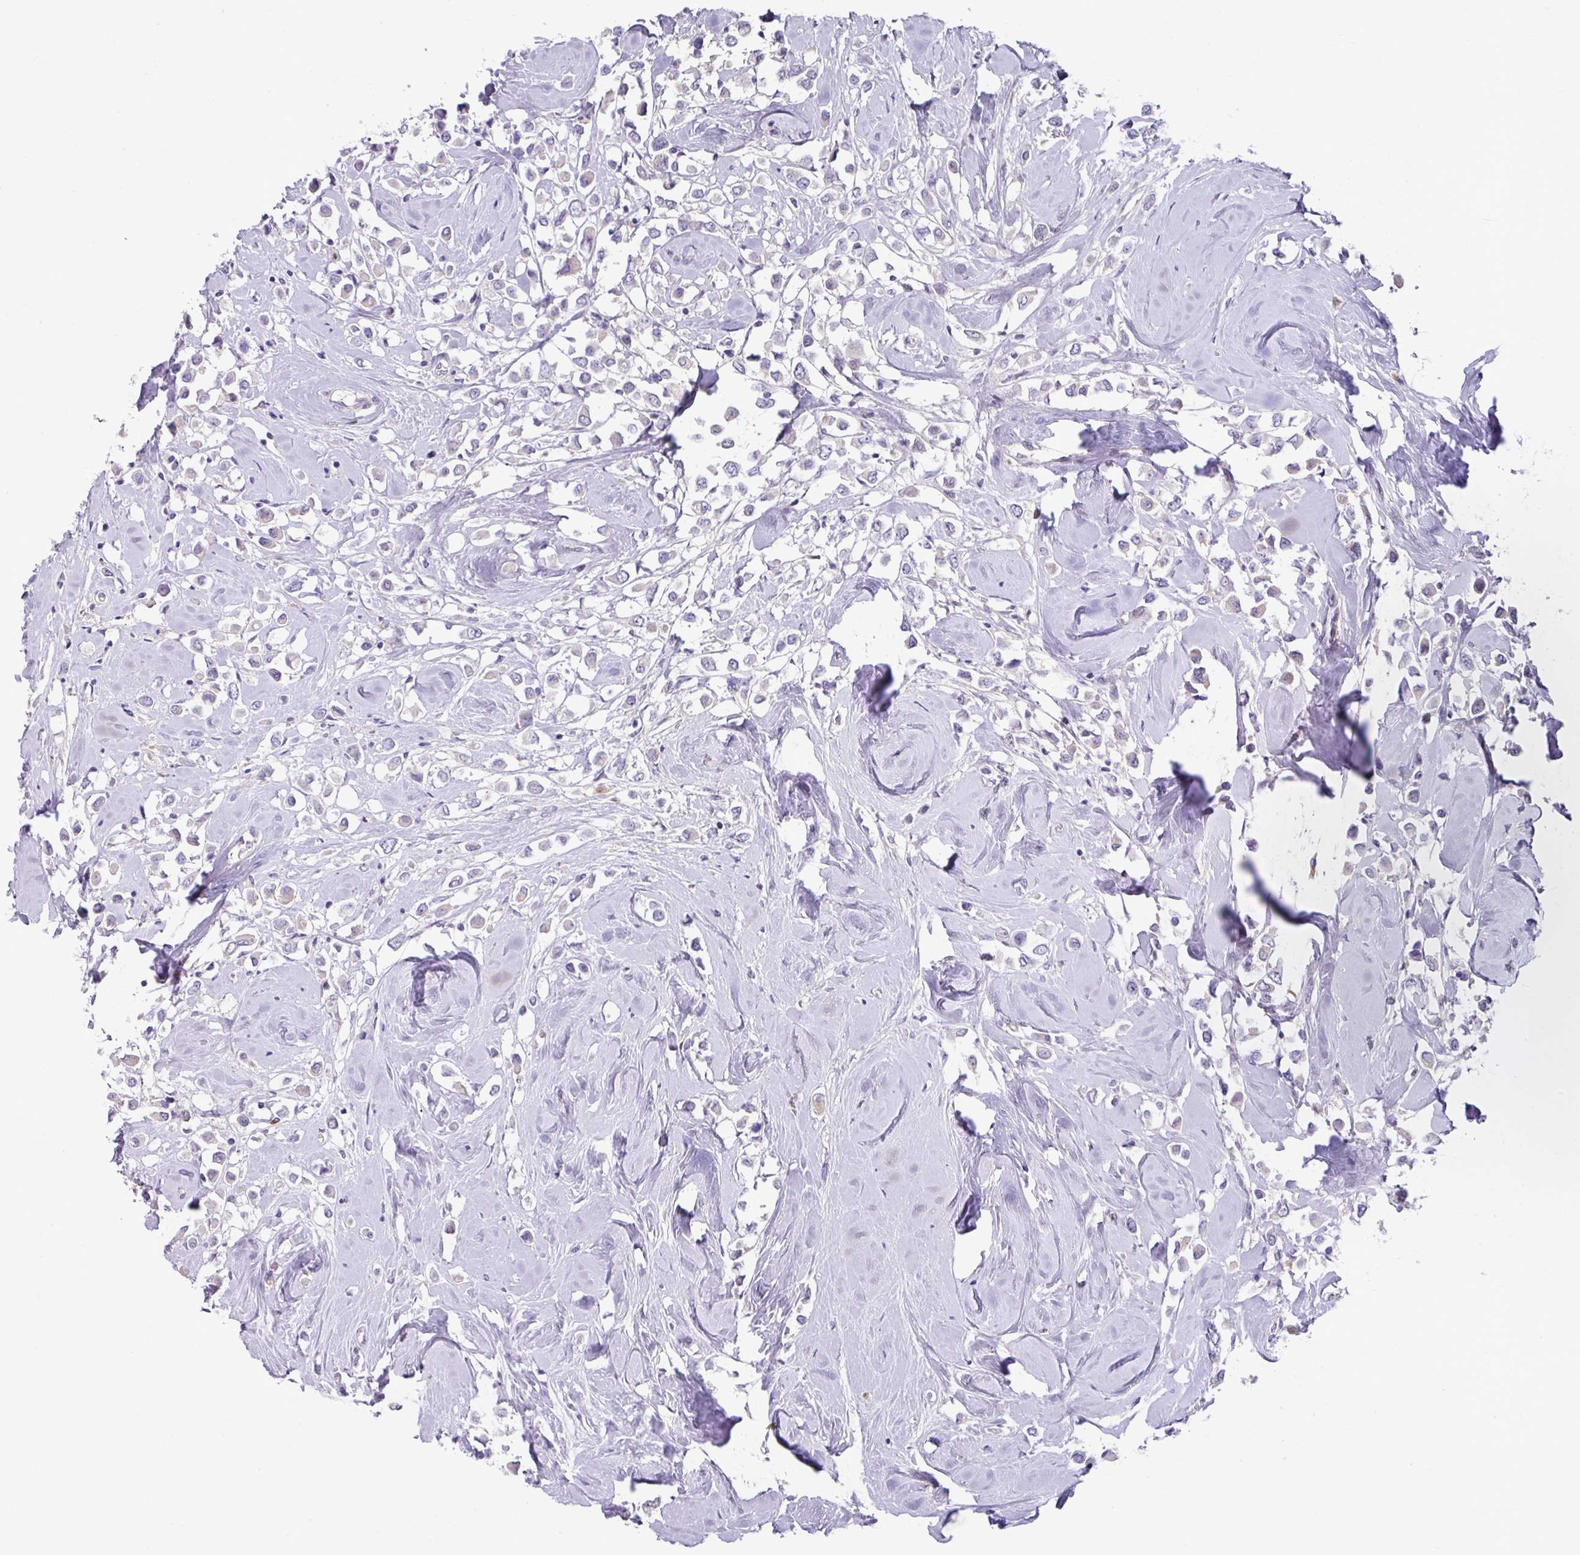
{"staining": {"intensity": "negative", "quantity": "none", "location": "none"}, "tissue": "breast cancer", "cell_type": "Tumor cells", "image_type": "cancer", "snomed": [{"axis": "morphology", "description": "Duct carcinoma"}, {"axis": "topography", "description": "Breast"}], "caption": "Breast cancer stained for a protein using immunohistochemistry exhibits no positivity tumor cells.", "gene": "ZNF524", "patient": {"sex": "female", "age": 61}}